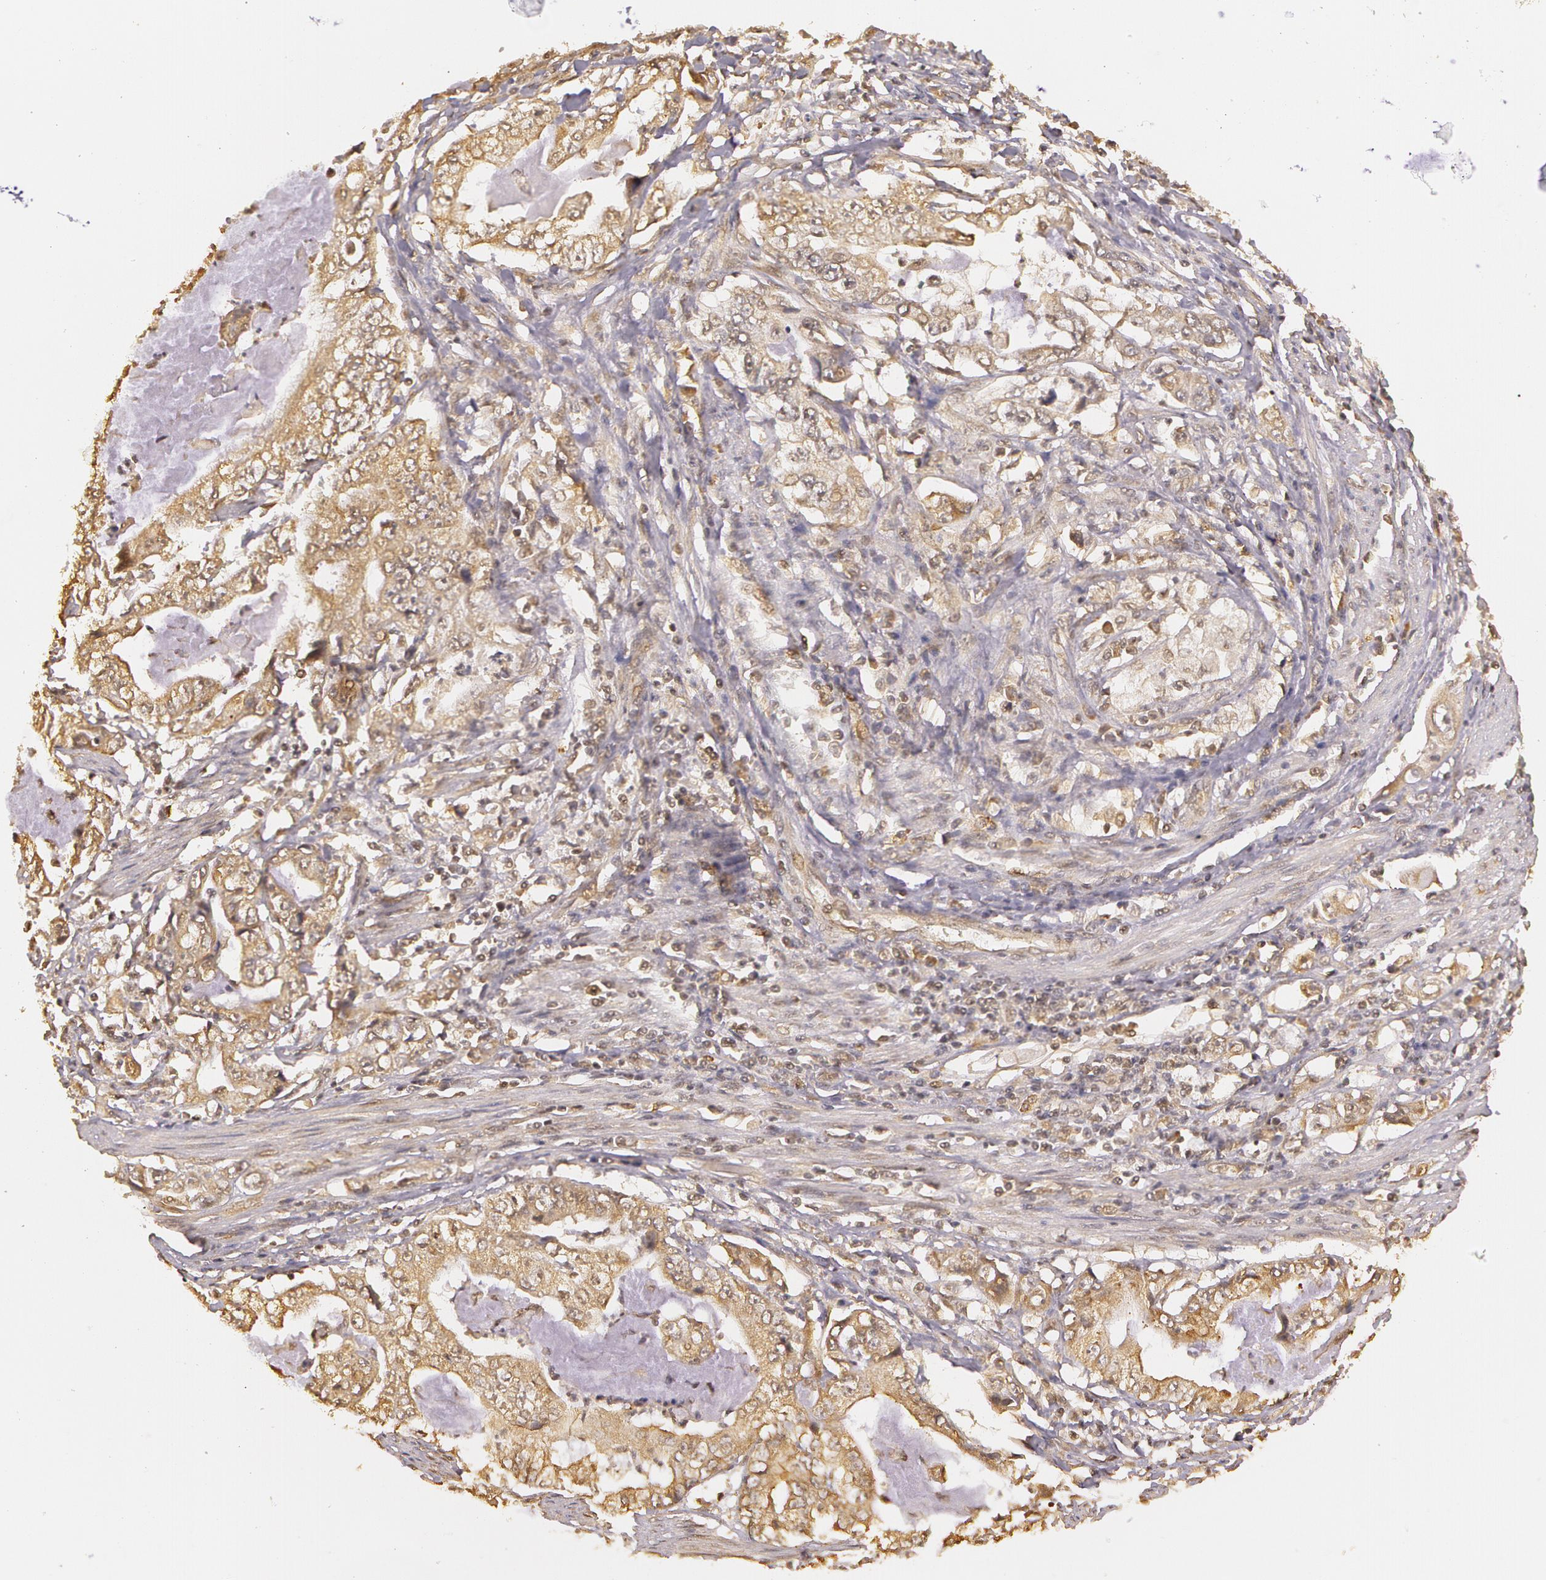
{"staining": {"intensity": "moderate", "quantity": ">75%", "location": "cytoplasmic/membranous"}, "tissue": "stomach cancer", "cell_type": "Tumor cells", "image_type": "cancer", "snomed": [{"axis": "morphology", "description": "Adenocarcinoma, NOS"}, {"axis": "topography", "description": "Pancreas"}, {"axis": "topography", "description": "Stomach, upper"}], "caption": "Immunohistochemical staining of adenocarcinoma (stomach) displays medium levels of moderate cytoplasmic/membranous staining in approximately >75% of tumor cells.", "gene": "ASCC2", "patient": {"sex": "male", "age": 77}}